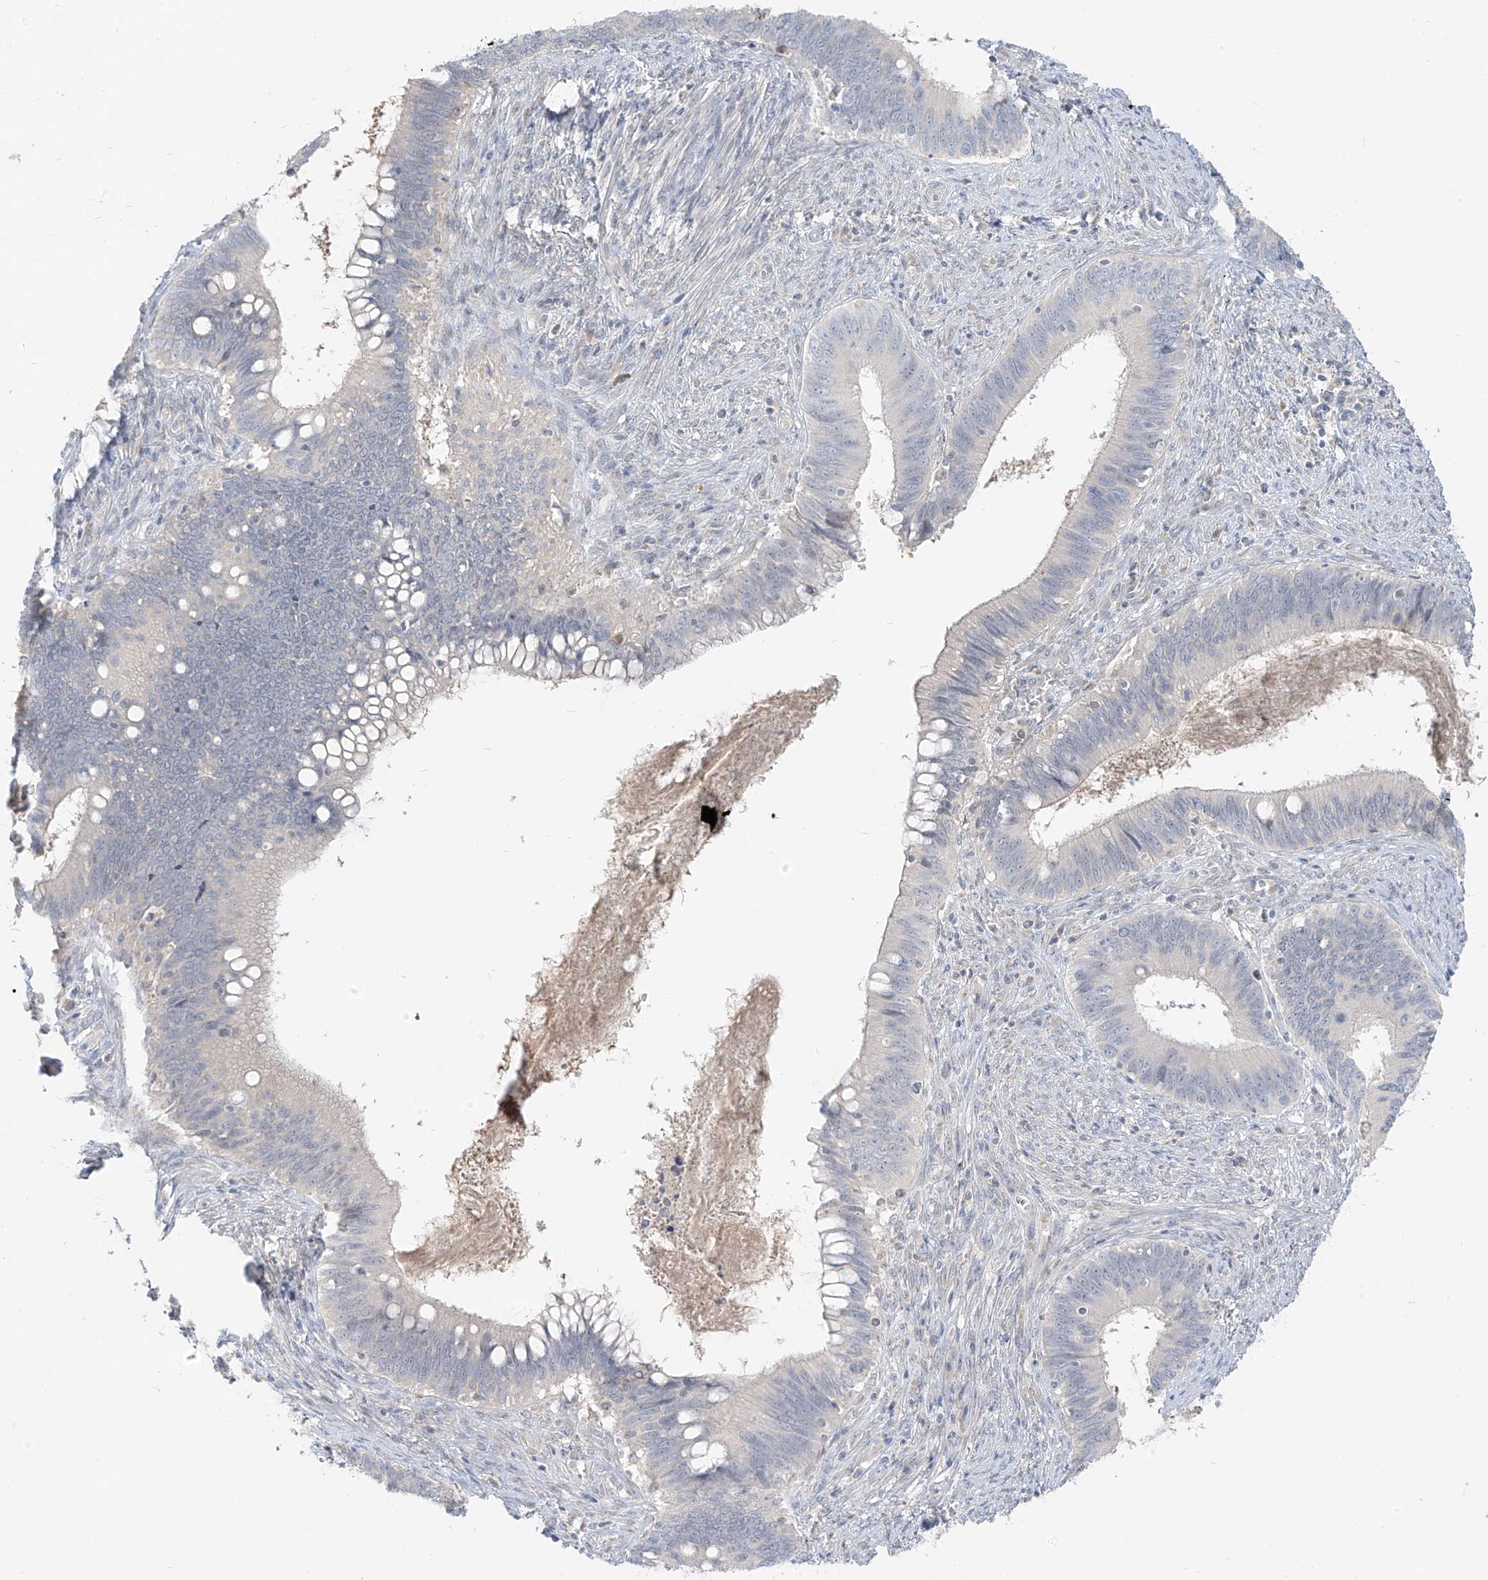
{"staining": {"intensity": "negative", "quantity": "none", "location": "none"}, "tissue": "cervical cancer", "cell_type": "Tumor cells", "image_type": "cancer", "snomed": [{"axis": "morphology", "description": "Adenocarcinoma, NOS"}, {"axis": "topography", "description": "Cervix"}], "caption": "Histopathology image shows no protein staining in tumor cells of adenocarcinoma (cervical) tissue.", "gene": "C2orf42", "patient": {"sex": "female", "age": 42}}